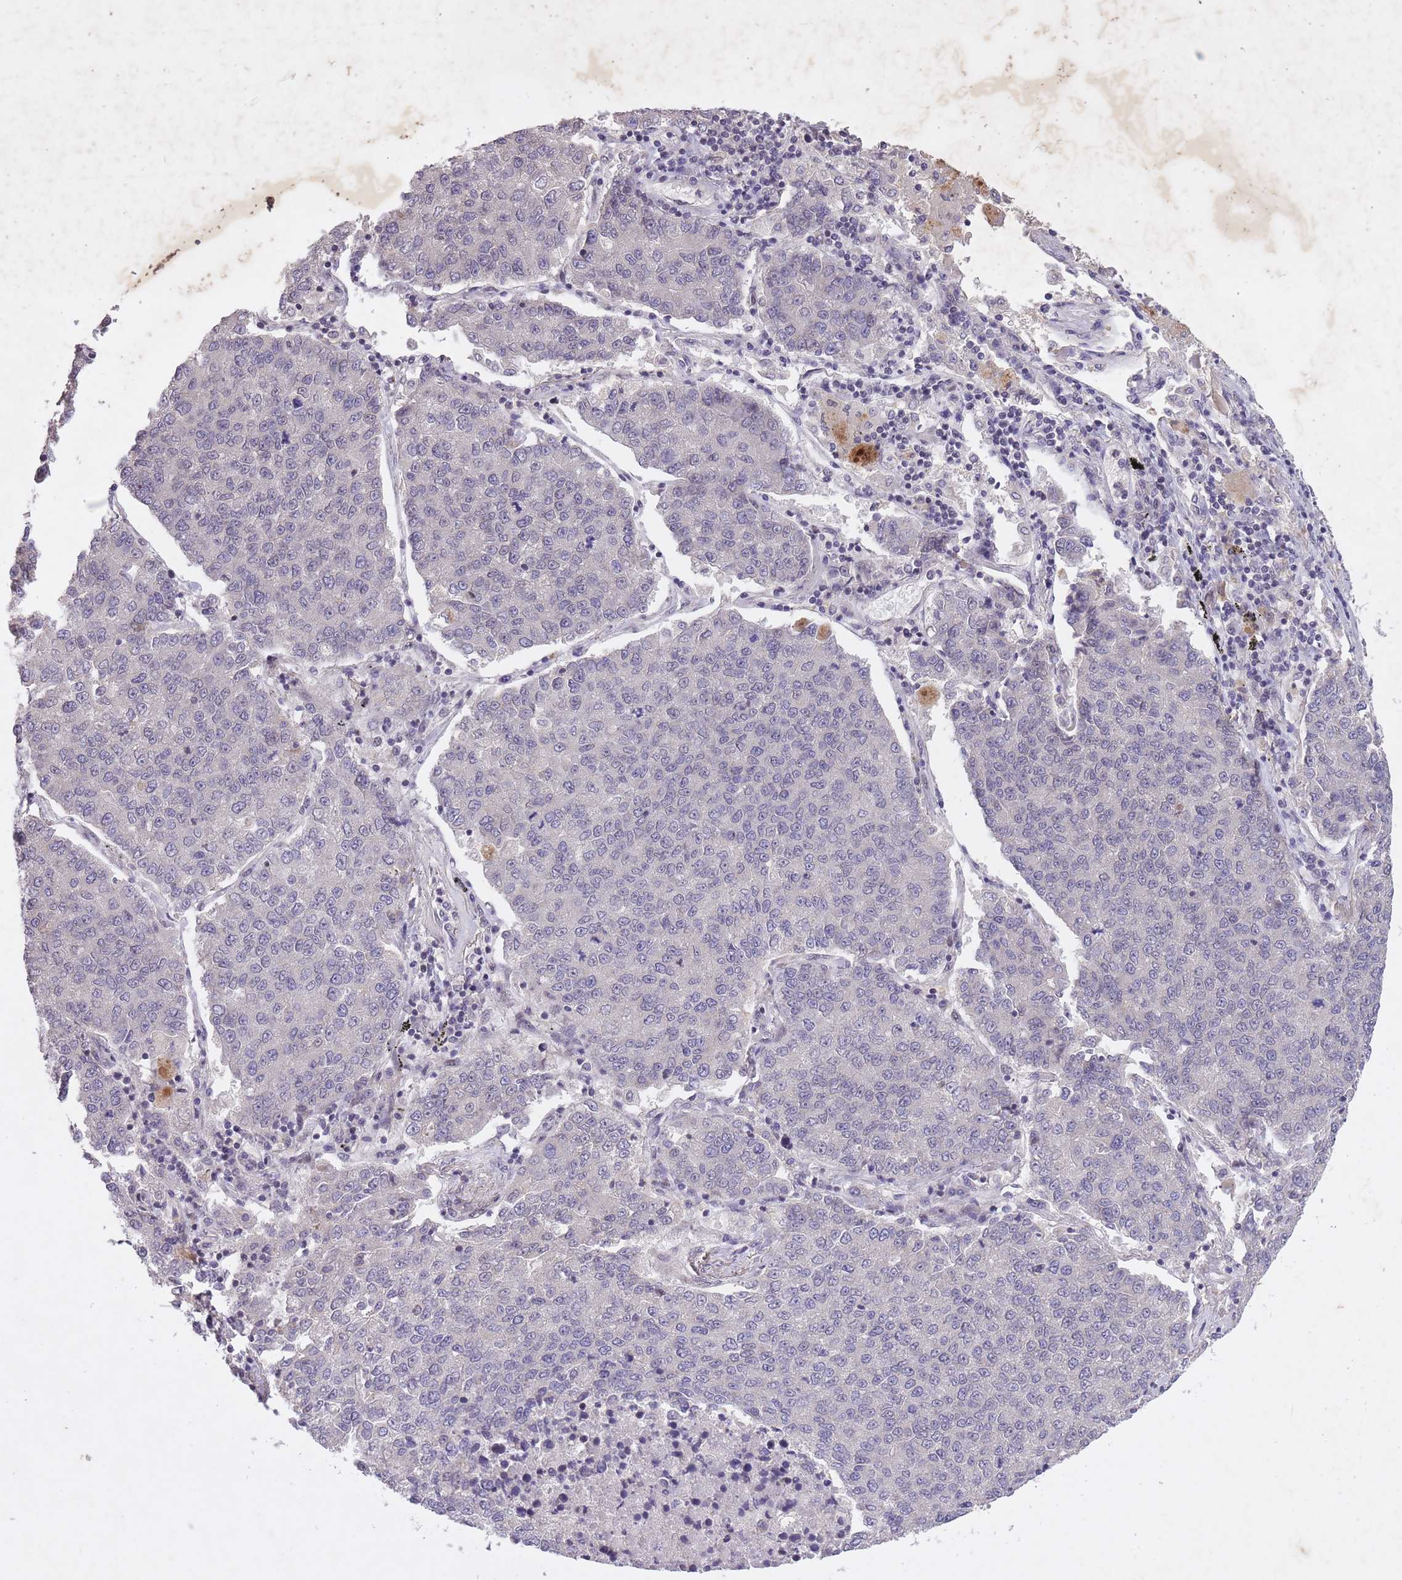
{"staining": {"intensity": "negative", "quantity": "none", "location": "none"}, "tissue": "lung cancer", "cell_type": "Tumor cells", "image_type": "cancer", "snomed": [{"axis": "morphology", "description": "Adenocarcinoma, NOS"}, {"axis": "topography", "description": "Lung"}], "caption": "Lung cancer (adenocarcinoma) was stained to show a protein in brown. There is no significant positivity in tumor cells. Brightfield microscopy of immunohistochemistry (IHC) stained with DAB (3,3'-diaminobenzidine) (brown) and hematoxylin (blue), captured at high magnification.", "gene": "CBX6", "patient": {"sex": "male", "age": 49}}